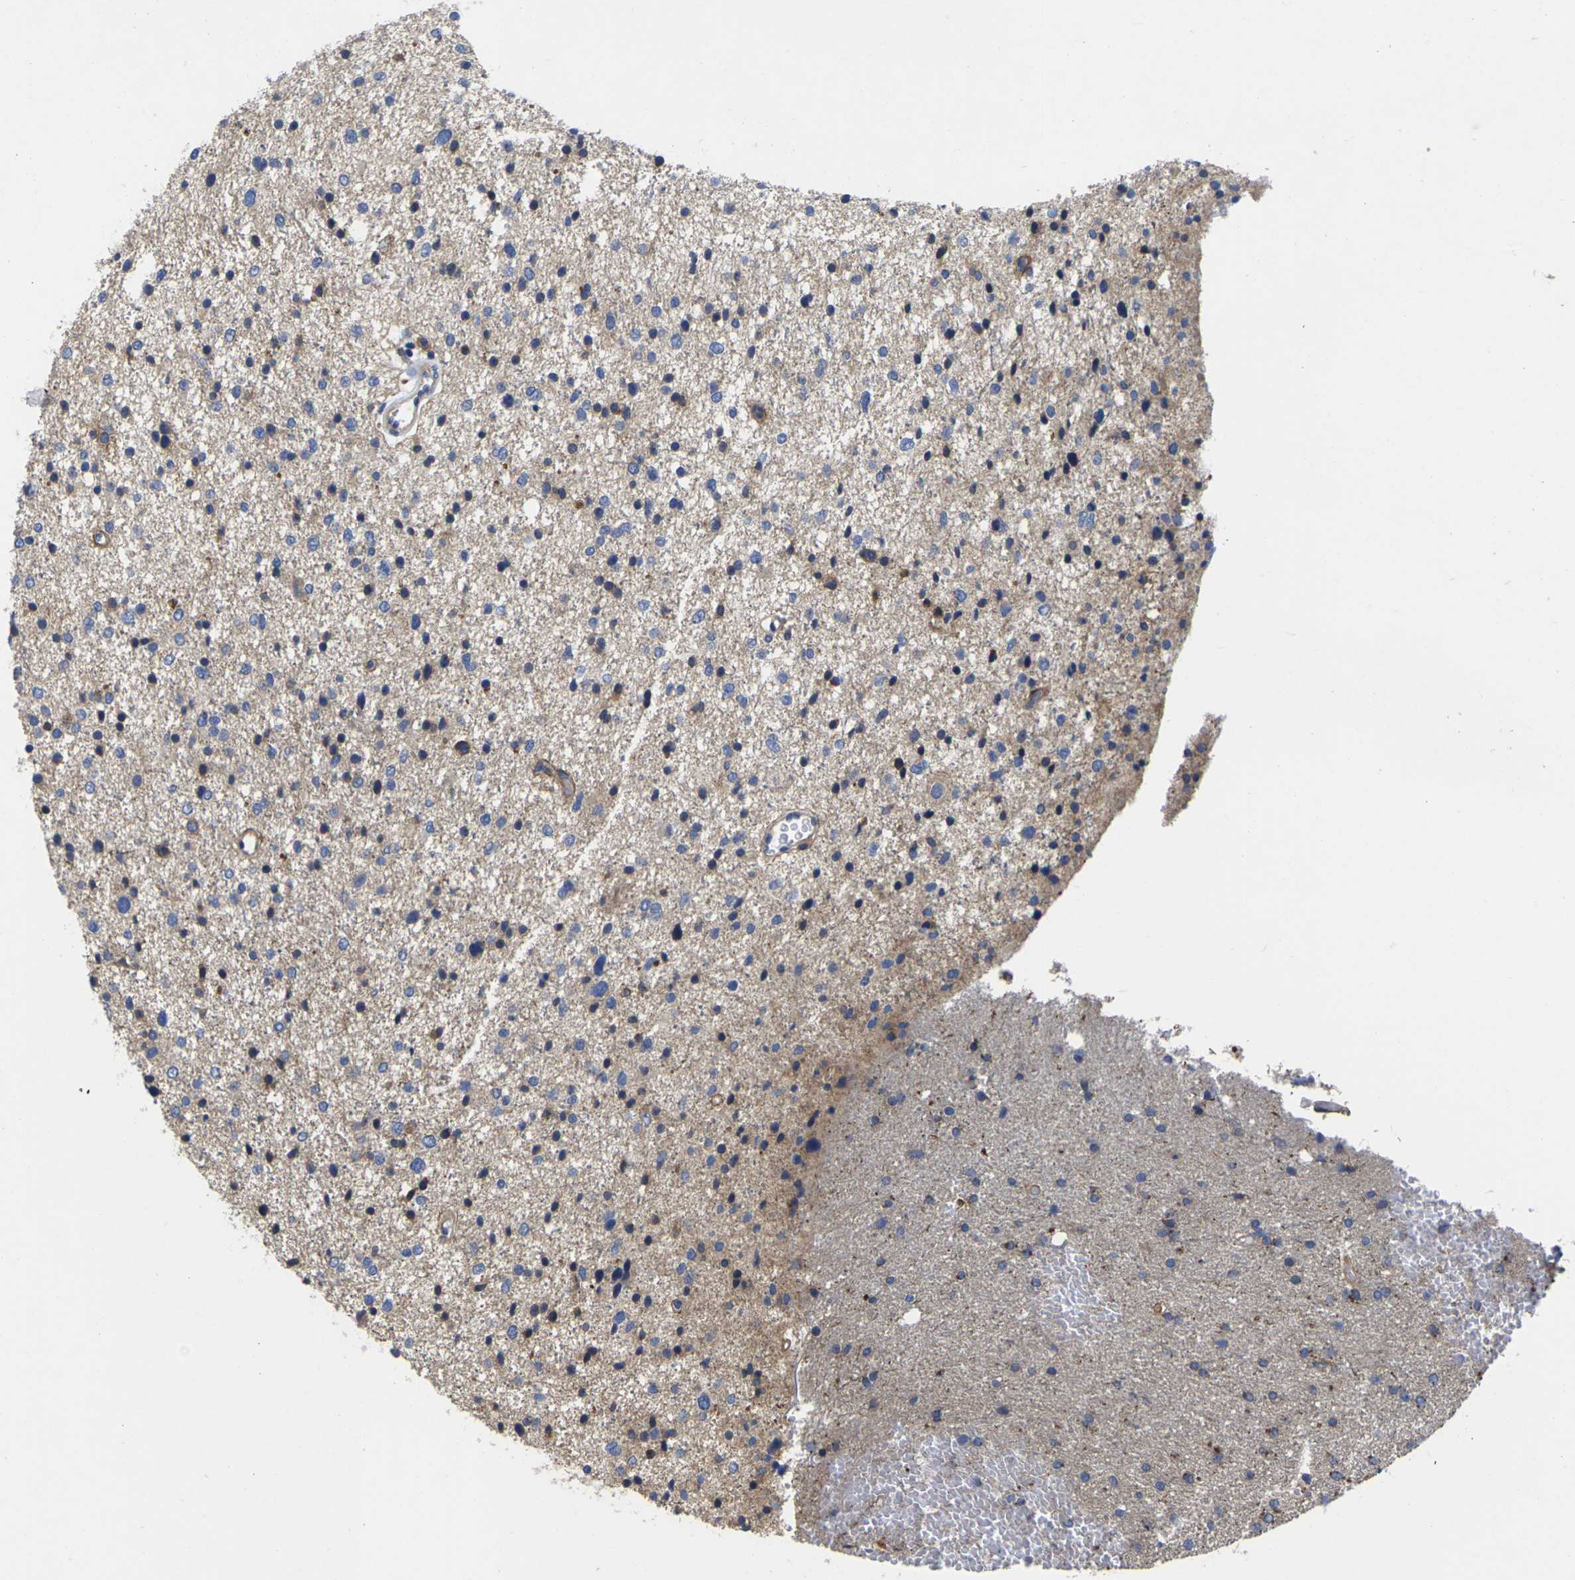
{"staining": {"intensity": "weak", "quantity": ">75%", "location": "cytoplasmic/membranous"}, "tissue": "glioma", "cell_type": "Tumor cells", "image_type": "cancer", "snomed": [{"axis": "morphology", "description": "Glioma, malignant, Low grade"}, {"axis": "topography", "description": "Brain"}], "caption": "An image of human low-grade glioma (malignant) stained for a protein exhibits weak cytoplasmic/membranous brown staining in tumor cells. Using DAB (brown) and hematoxylin (blue) stains, captured at high magnification using brightfield microscopy.", "gene": "SCNN1A", "patient": {"sex": "female", "age": 37}}